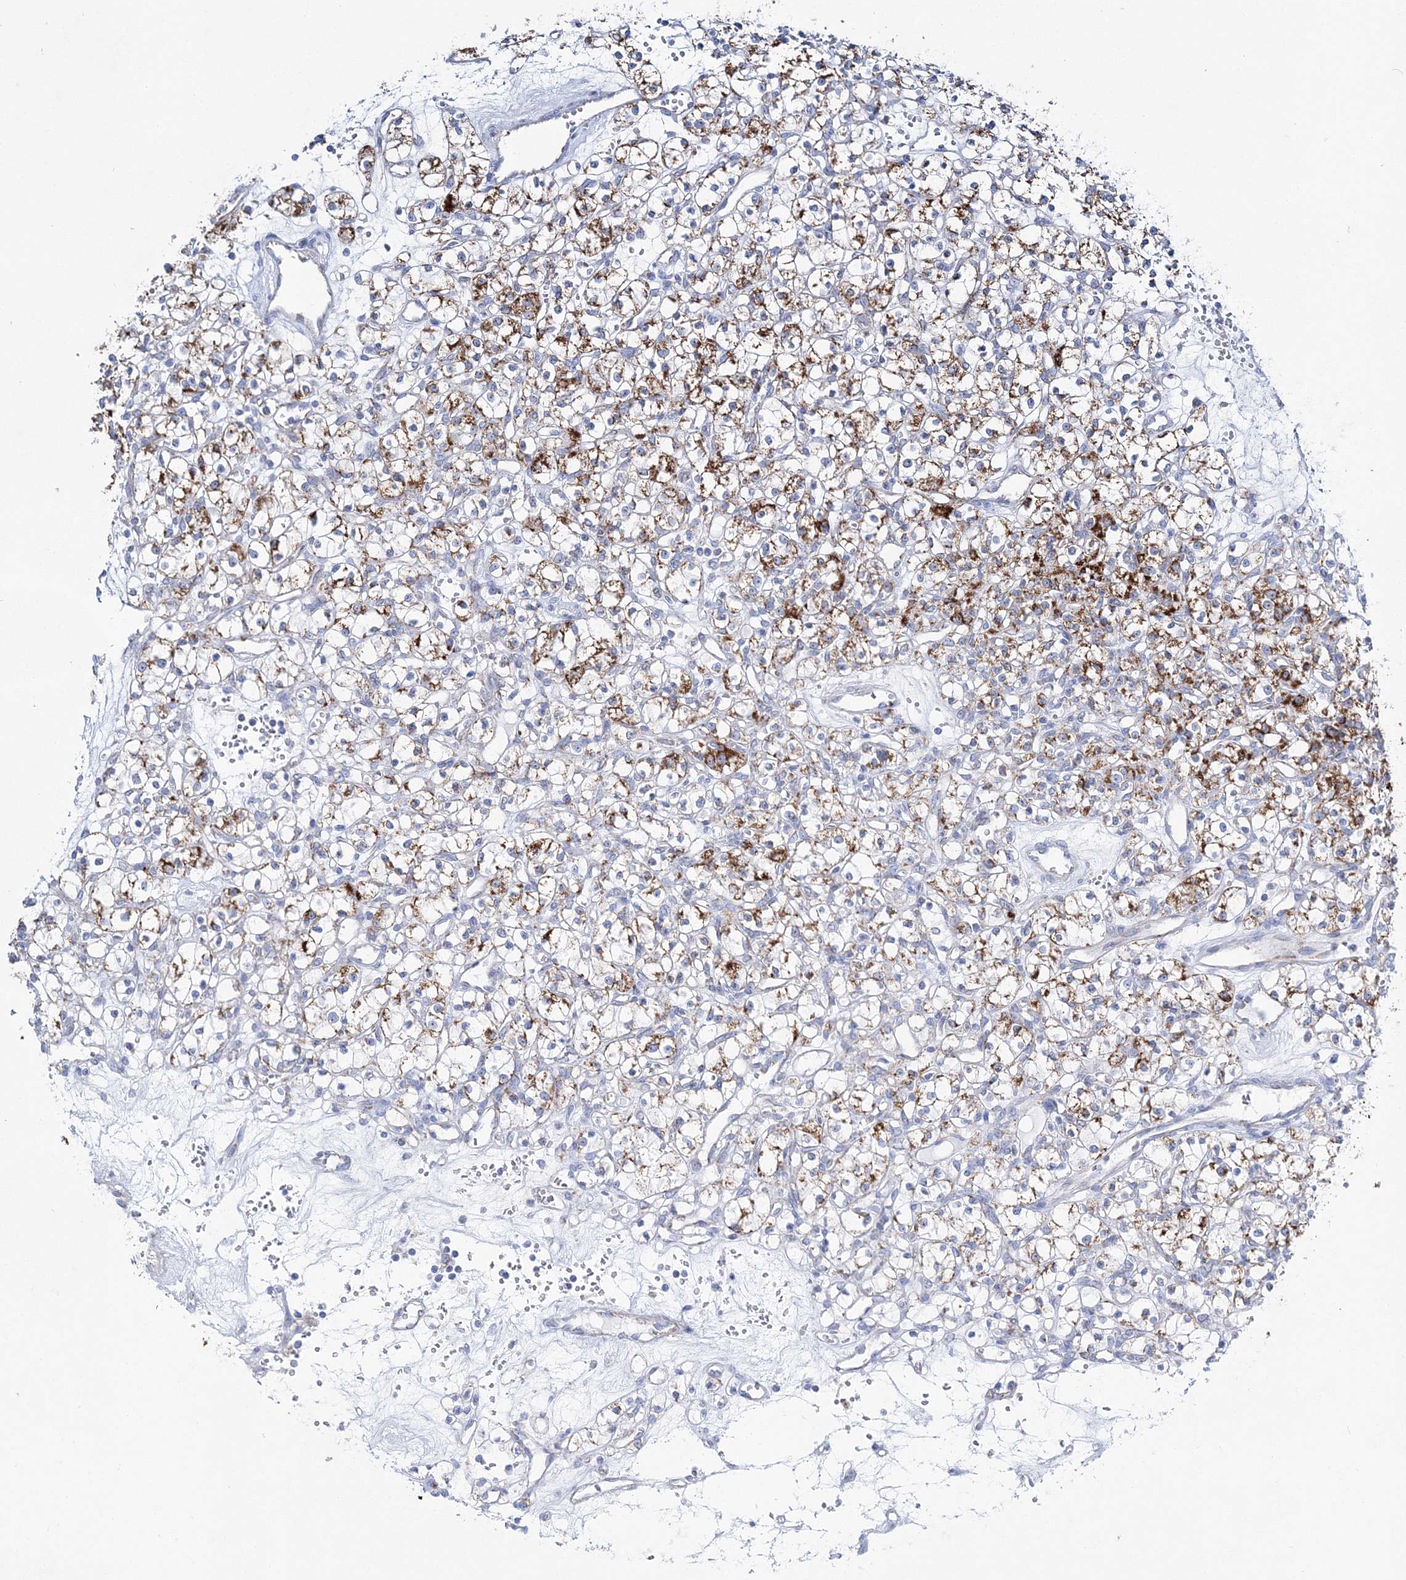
{"staining": {"intensity": "strong", "quantity": "25%-75%", "location": "cytoplasmic/membranous"}, "tissue": "renal cancer", "cell_type": "Tumor cells", "image_type": "cancer", "snomed": [{"axis": "morphology", "description": "Adenocarcinoma, NOS"}, {"axis": "topography", "description": "Kidney"}], "caption": "An immunohistochemistry (IHC) image of tumor tissue is shown. Protein staining in brown shows strong cytoplasmic/membranous positivity in renal adenocarcinoma within tumor cells.", "gene": "HIBCH", "patient": {"sex": "female", "age": 59}}